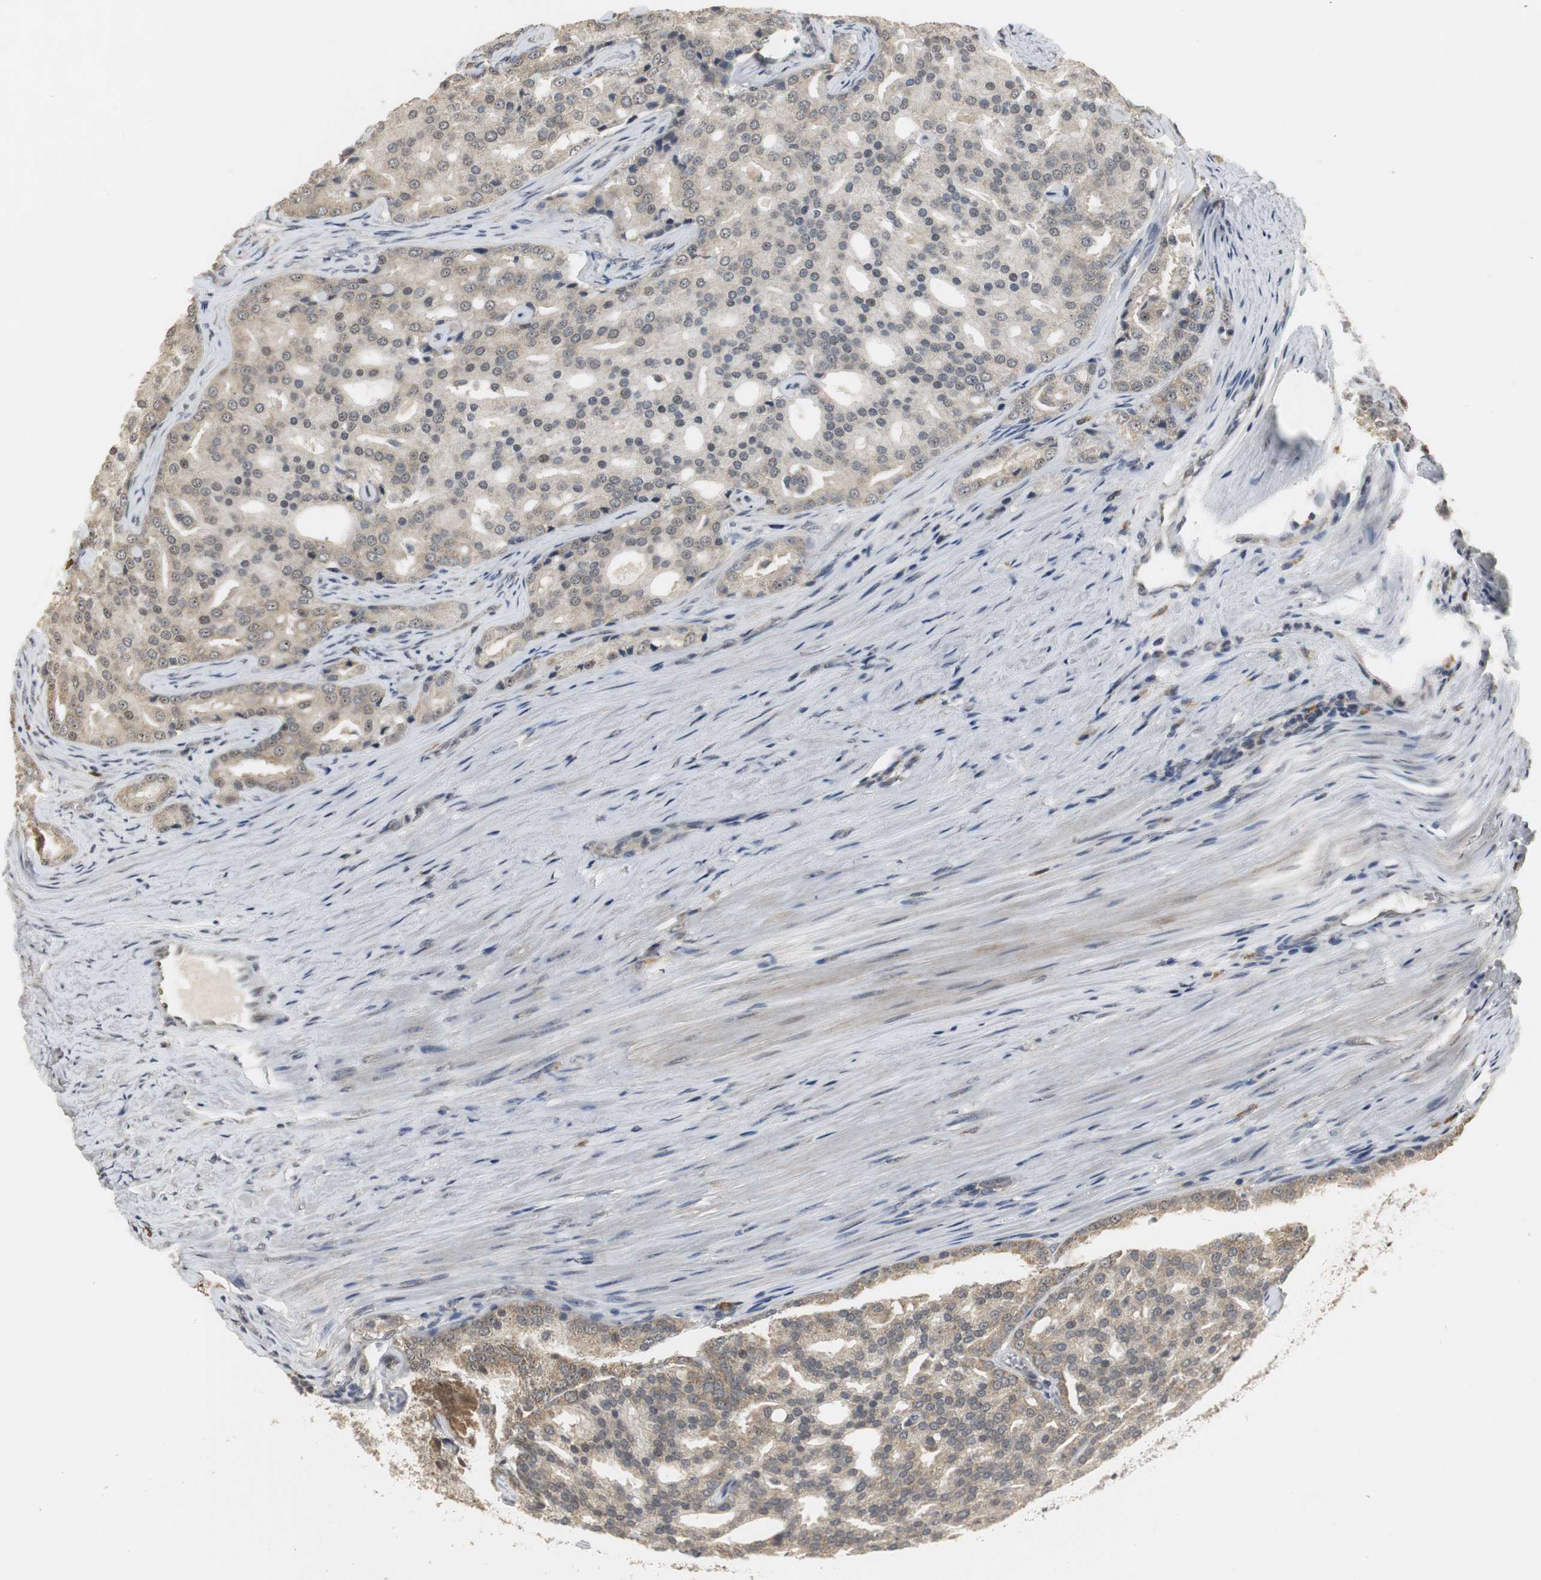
{"staining": {"intensity": "weak", "quantity": "25%-75%", "location": "cytoplasmic/membranous"}, "tissue": "prostate cancer", "cell_type": "Tumor cells", "image_type": "cancer", "snomed": [{"axis": "morphology", "description": "Adenocarcinoma, High grade"}, {"axis": "topography", "description": "Prostate"}], "caption": "A brown stain labels weak cytoplasmic/membranous expression of a protein in prostate cancer tumor cells.", "gene": "ELOA", "patient": {"sex": "male", "age": 64}}